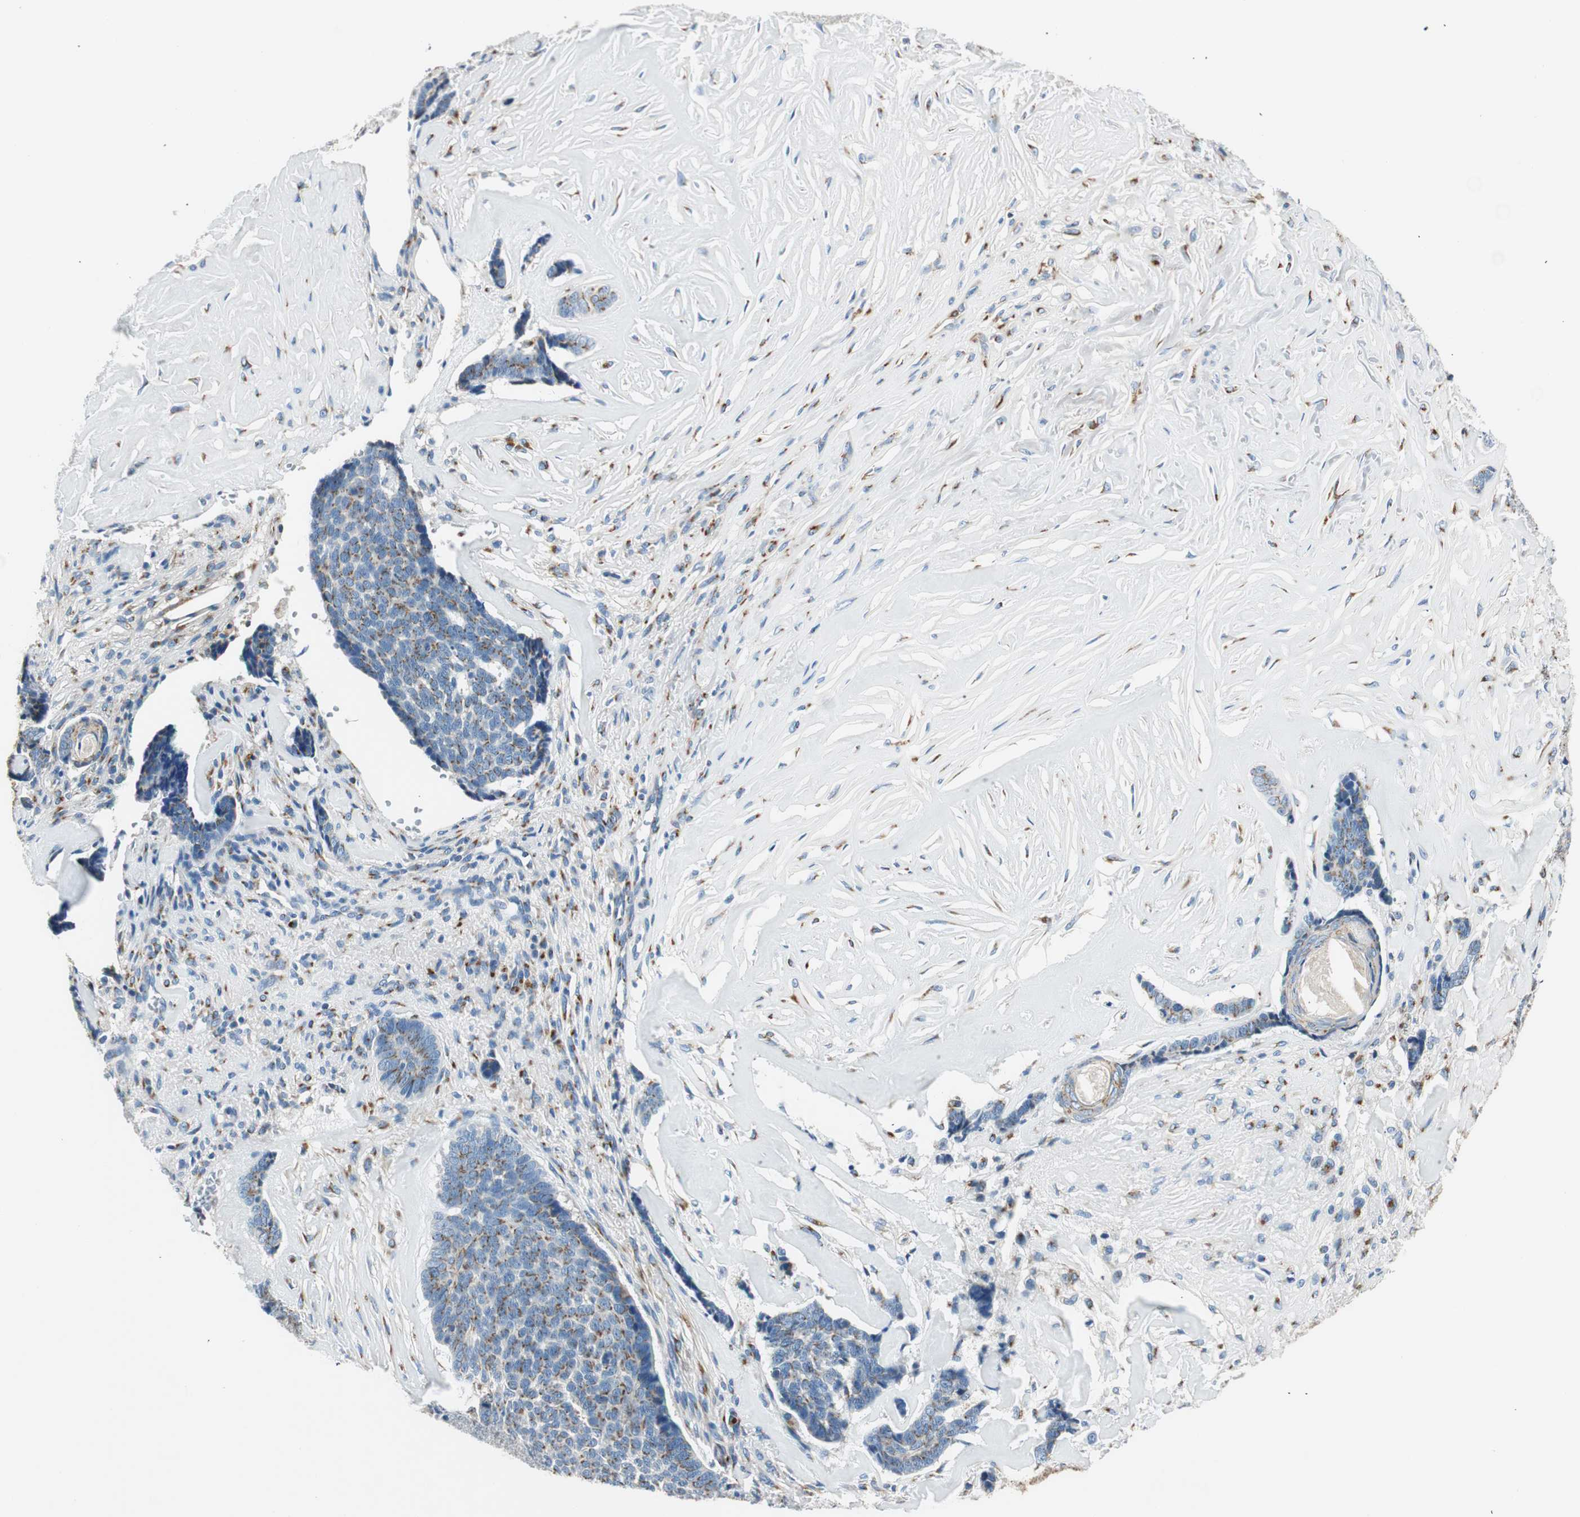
{"staining": {"intensity": "moderate", "quantity": ">75%", "location": "cytoplasmic/membranous"}, "tissue": "skin cancer", "cell_type": "Tumor cells", "image_type": "cancer", "snomed": [{"axis": "morphology", "description": "Basal cell carcinoma"}, {"axis": "topography", "description": "Skin"}], "caption": "Basal cell carcinoma (skin) was stained to show a protein in brown. There is medium levels of moderate cytoplasmic/membranous positivity in approximately >75% of tumor cells.", "gene": "TMF1", "patient": {"sex": "male", "age": 84}}